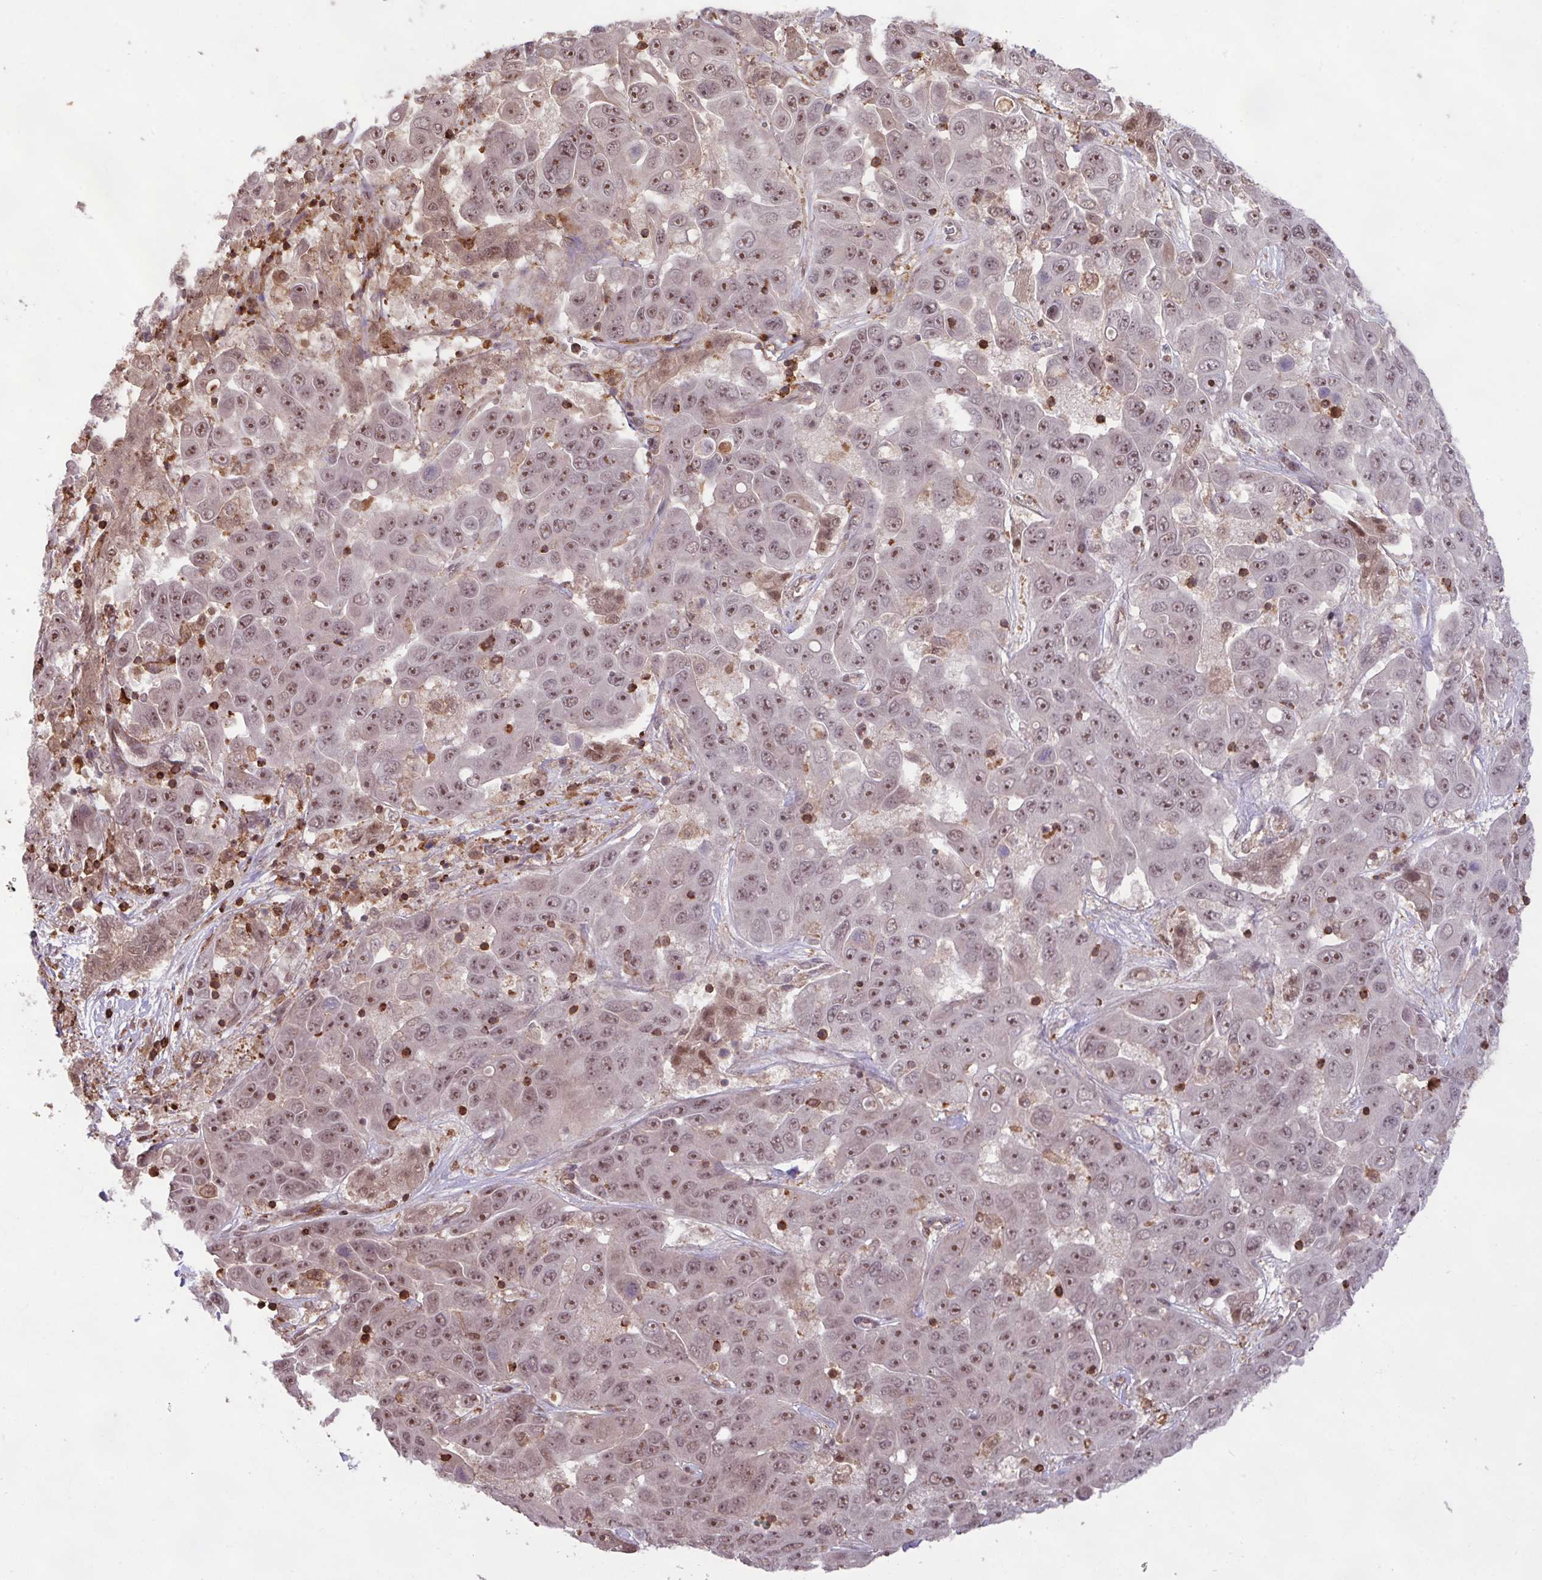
{"staining": {"intensity": "moderate", "quantity": ">75%", "location": "nuclear"}, "tissue": "liver cancer", "cell_type": "Tumor cells", "image_type": "cancer", "snomed": [{"axis": "morphology", "description": "Cholangiocarcinoma"}, {"axis": "topography", "description": "Liver"}], "caption": "Tumor cells reveal moderate nuclear positivity in about >75% of cells in cholangiocarcinoma (liver). (DAB (3,3'-diaminobenzidine) = brown stain, brightfield microscopy at high magnification).", "gene": "GON7", "patient": {"sex": "female", "age": 52}}